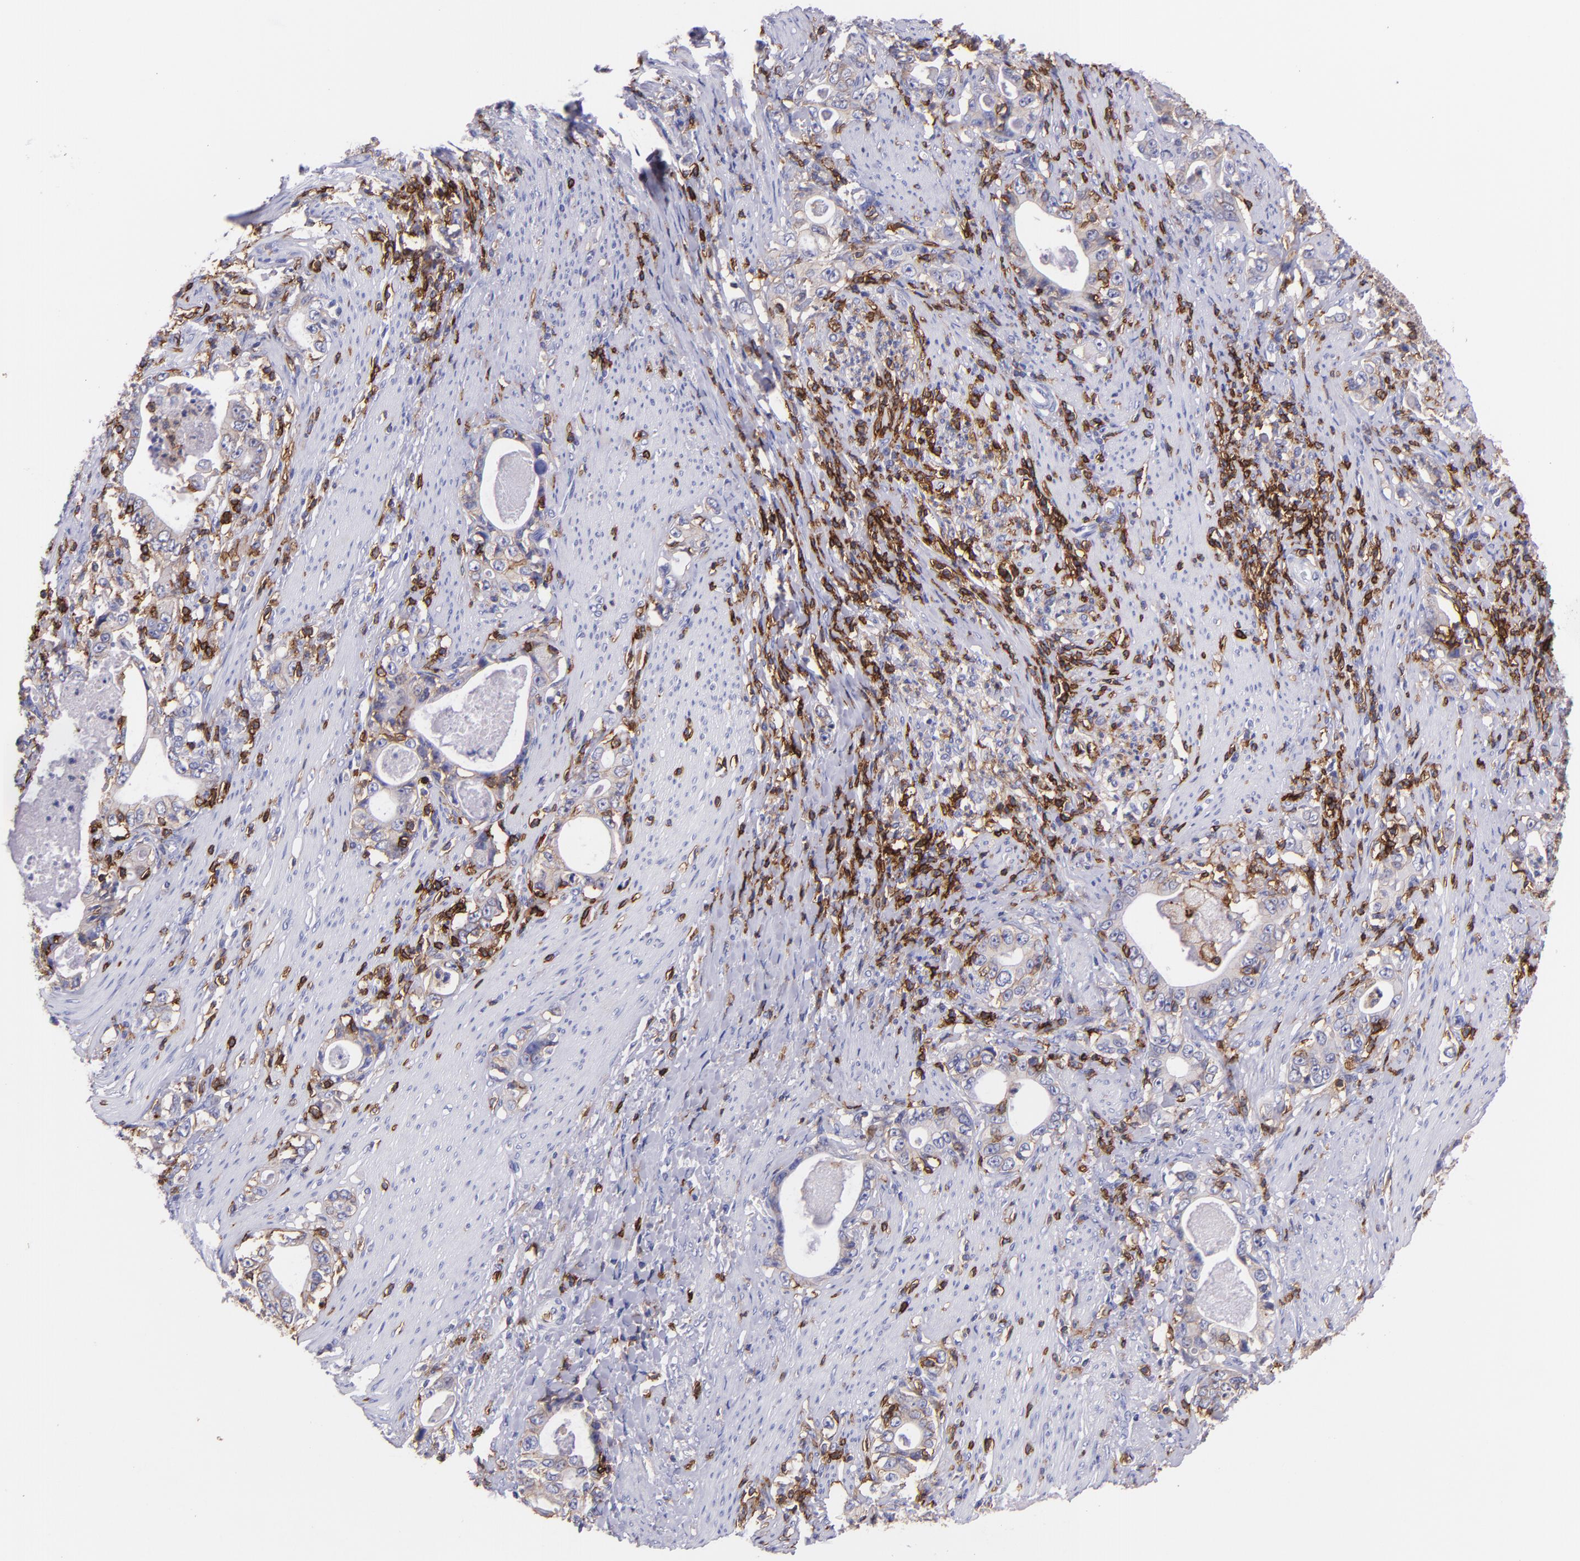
{"staining": {"intensity": "weak", "quantity": "25%-75%", "location": "cytoplasmic/membranous"}, "tissue": "stomach cancer", "cell_type": "Tumor cells", "image_type": "cancer", "snomed": [{"axis": "morphology", "description": "Adenocarcinoma, NOS"}, {"axis": "topography", "description": "Stomach, lower"}], "caption": "DAB (3,3'-diaminobenzidine) immunohistochemical staining of adenocarcinoma (stomach) exhibits weak cytoplasmic/membranous protein staining in approximately 25%-75% of tumor cells. (DAB IHC, brown staining for protein, blue staining for nuclei).", "gene": "SPN", "patient": {"sex": "female", "age": 72}}